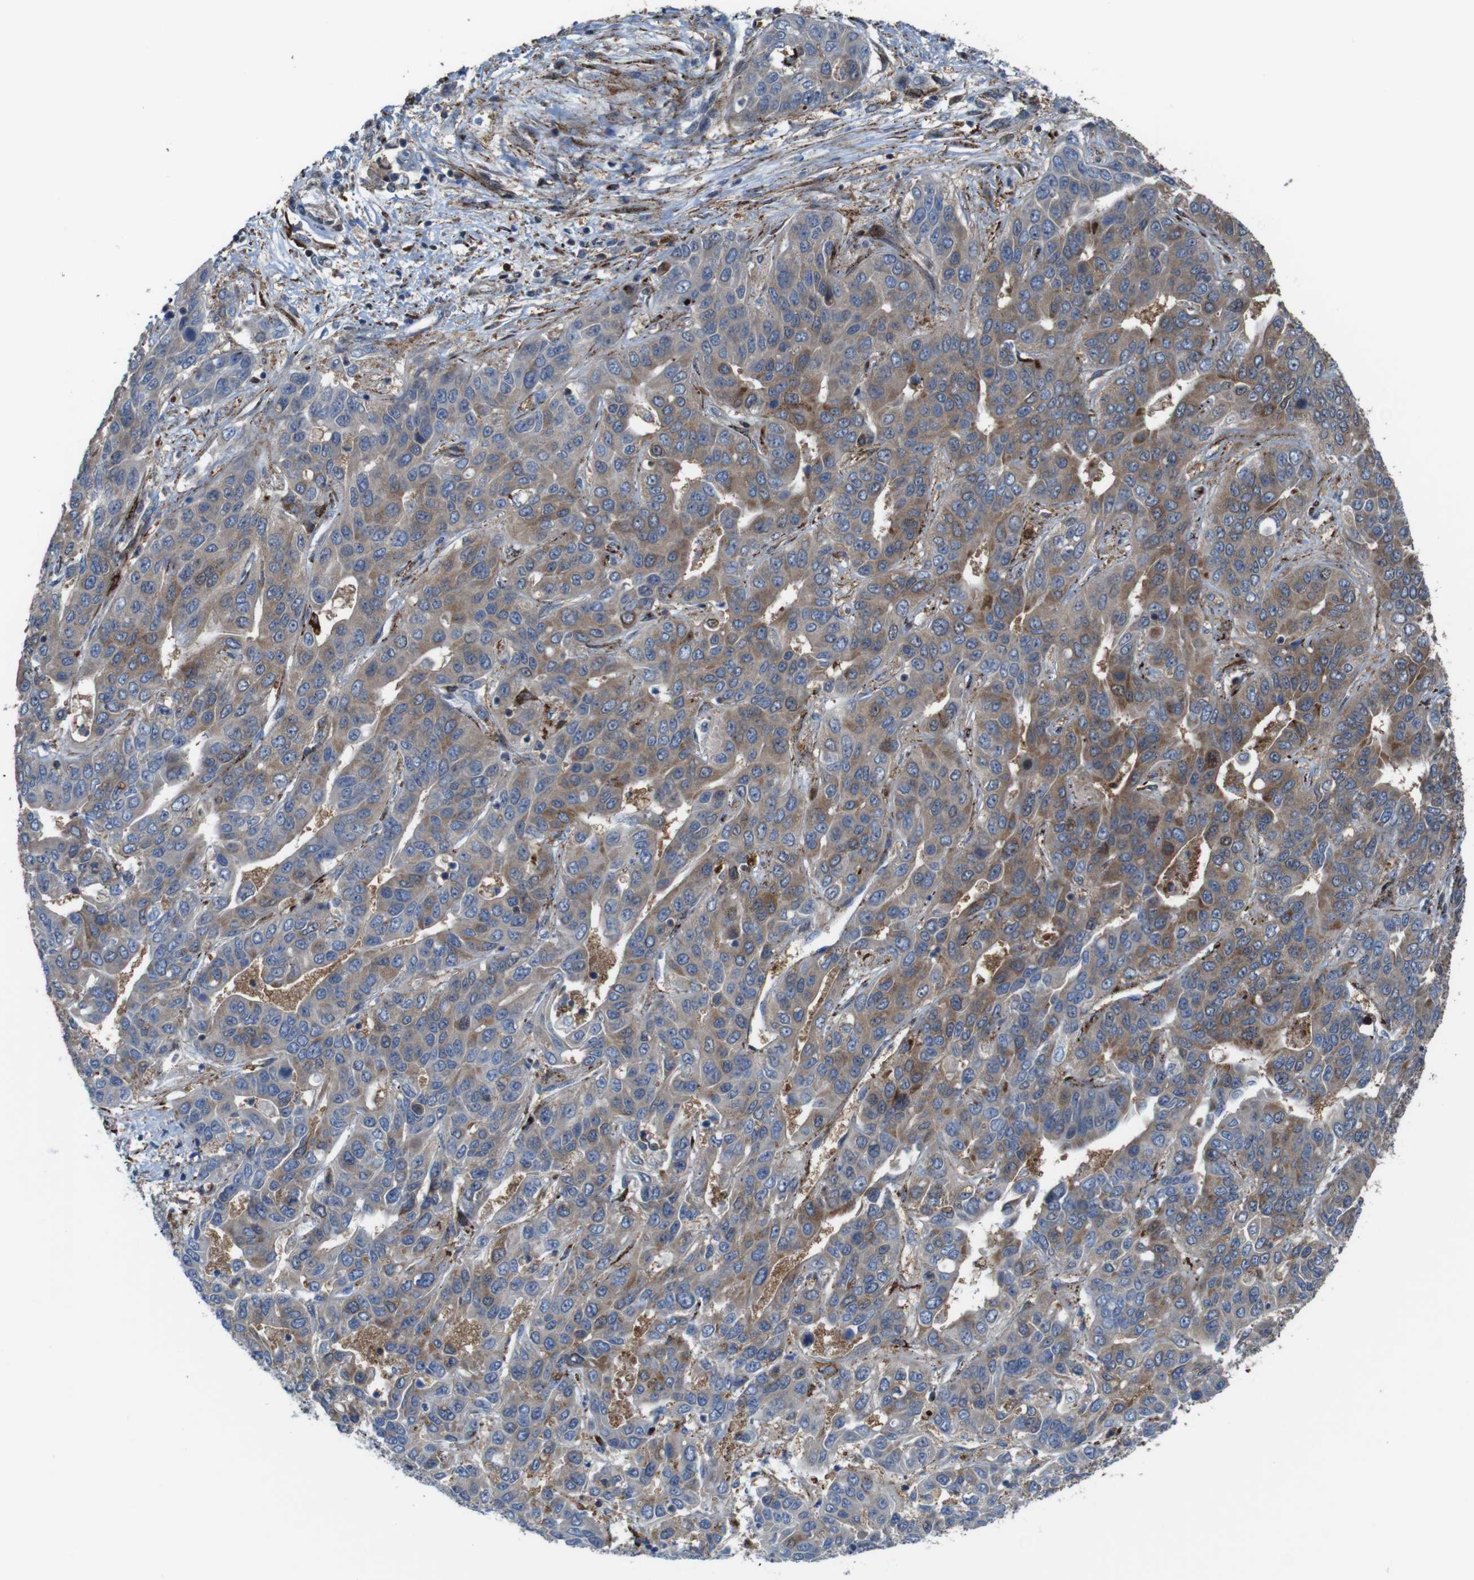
{"staining": {"intensity": "moderate", "quantity": ">75%", "location": "cytoplasmic/membranous"}, "tissue": "liver cancer", "cell_type": "Tumor cells", "image_type": "cancer", "snomed": [{"axis": "morphology", "description": "Cholangiocarcinoma"}, {"axis": "topography", "description": "Liver"}], "caption": "An IHC micrograph of neoplastic tissue is shown. Protein staining in brown shows moderate cytoplasmic/membranous positivity in liver cancer (cholangiocarcinoma) within tumor cells. The protein is stained brown, and the nuclei are stained in blue (DAB IHC with brightfield microscopy, high magnification).", "gene": "PCOLCE2", "patient": {"sex": "female", "age": 52}}